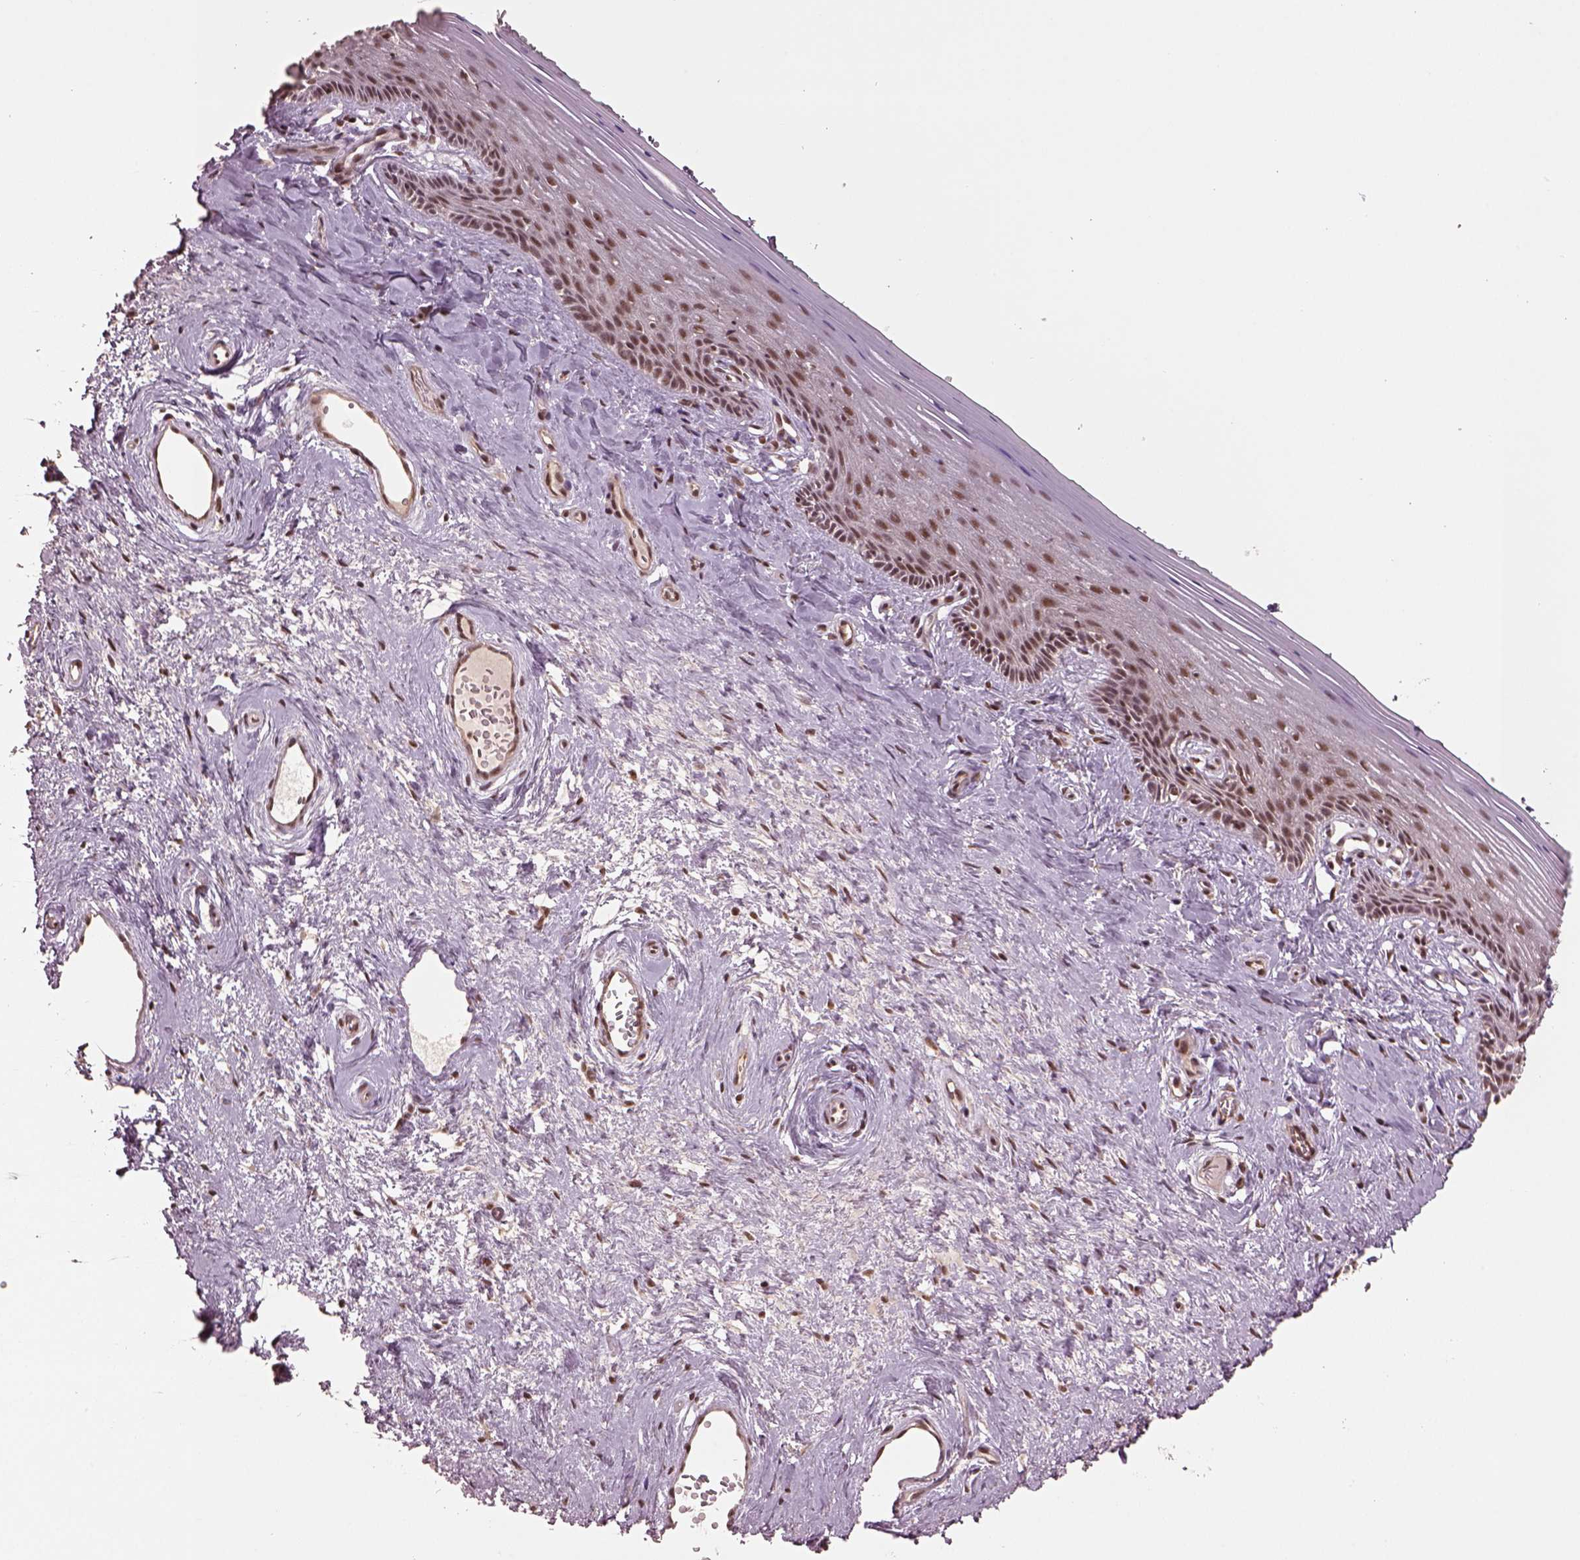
{"staining": {"intensity": "moderate", "quantity": ">75%", "location": "nuclear"}, "tissue": "vagina", "cell_type": "Squamous epithelial cells", "image_type": "normal", "snomed": [{"axis": "morphology", "description": "Normal tissue, NOS"}, {"axis": "topography", "description": "Vagina"}], "caption": "A histopathology image of vagina stained for a protein displays moderate nuclear brown staining in squamous epithelial cells.", "gene": "BRD9", "patient": {"sex": "female", "age": 45}}